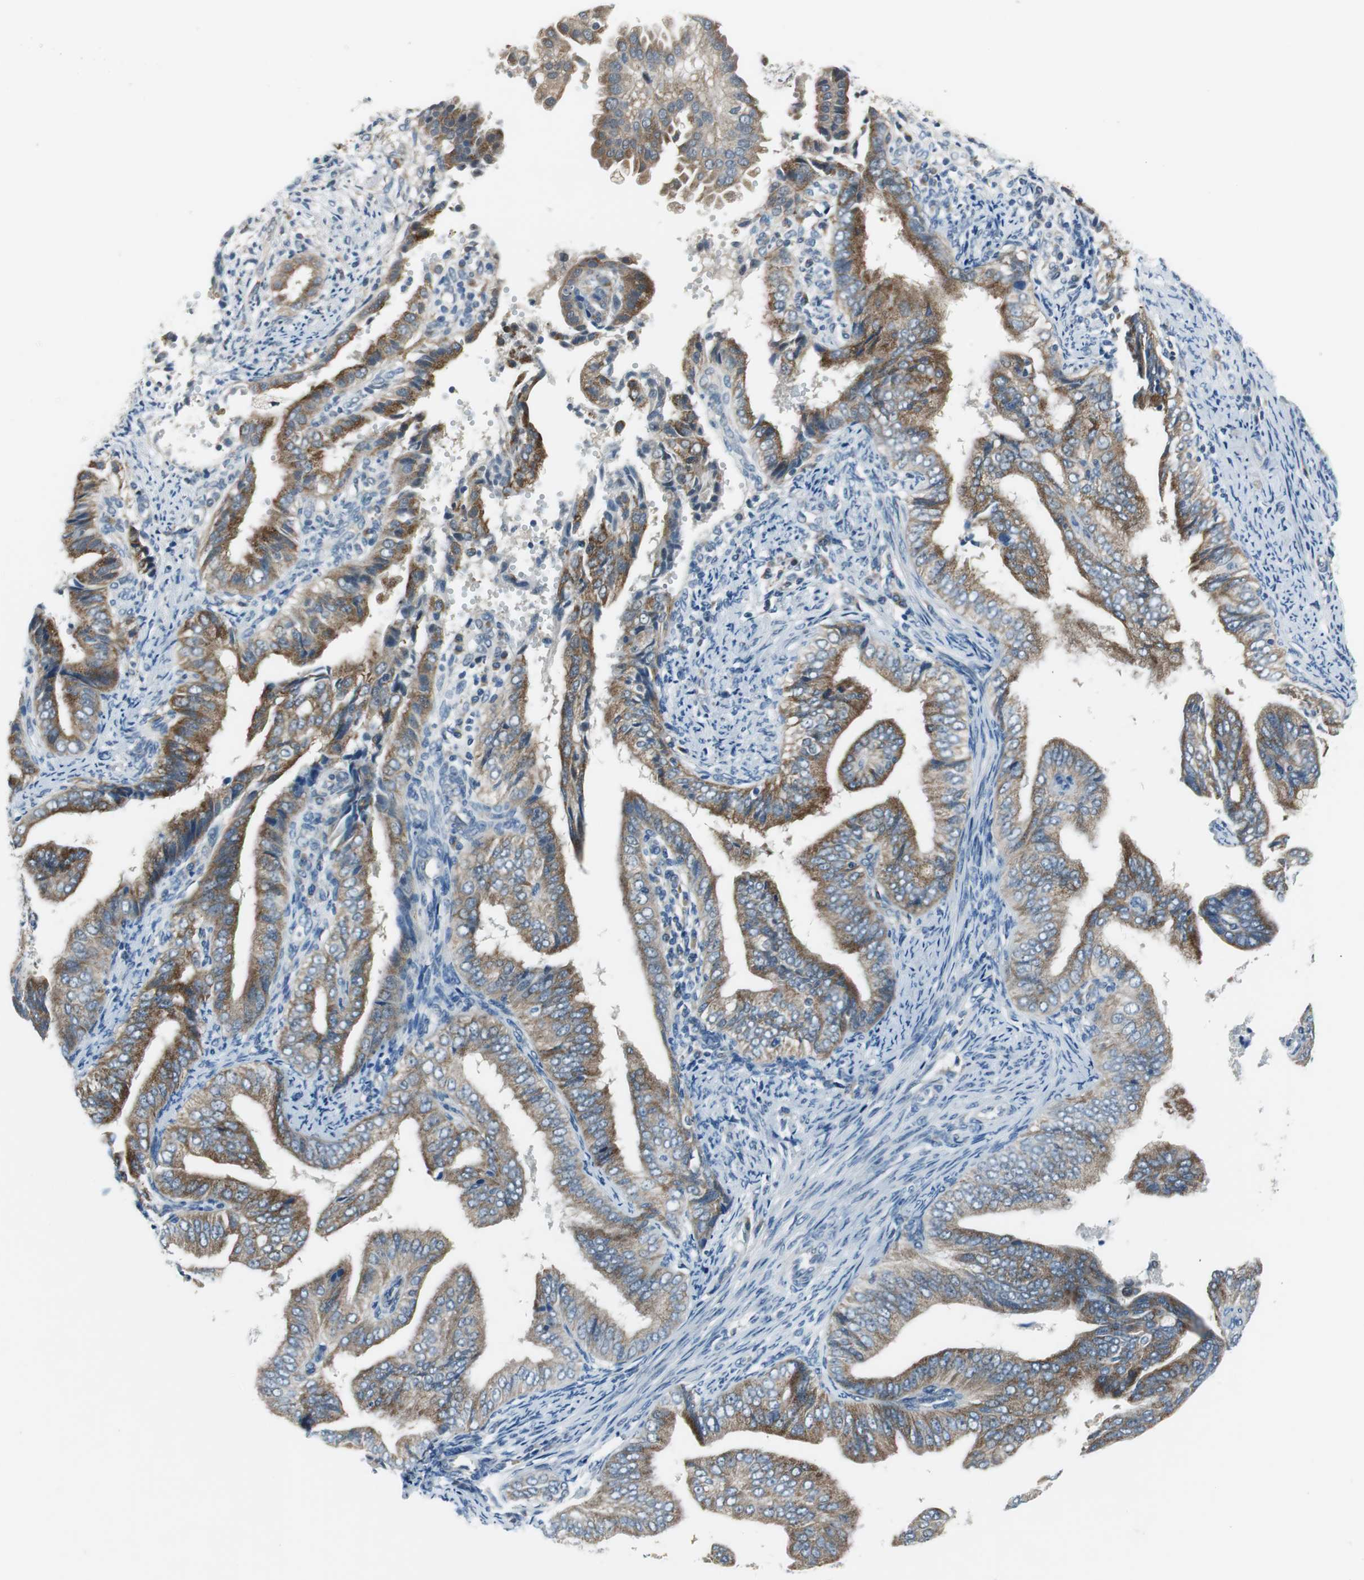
{"staining": {"intensity": "strong", "quantity": ">75%", "location": "cytoplasmic/membranous"}, "tissue": "endometrial cancer", "cell_type": "Tumor cells", "image_type": "cancer", "snomed": [{"axis": "morphology", "description": "Adenocarcinoma, NOS"}, {"axis": "topography", "description": "Endometrium"}], "caption": "Approximately >75% of tumor cells in endometrial adenocarcinoma exhibit strong cytoplasmic/membranous protein staining as visualized by brown immunohistochemical staining.", "gene": "PLAA", "patient": {"sex": "female", "age": 58}}